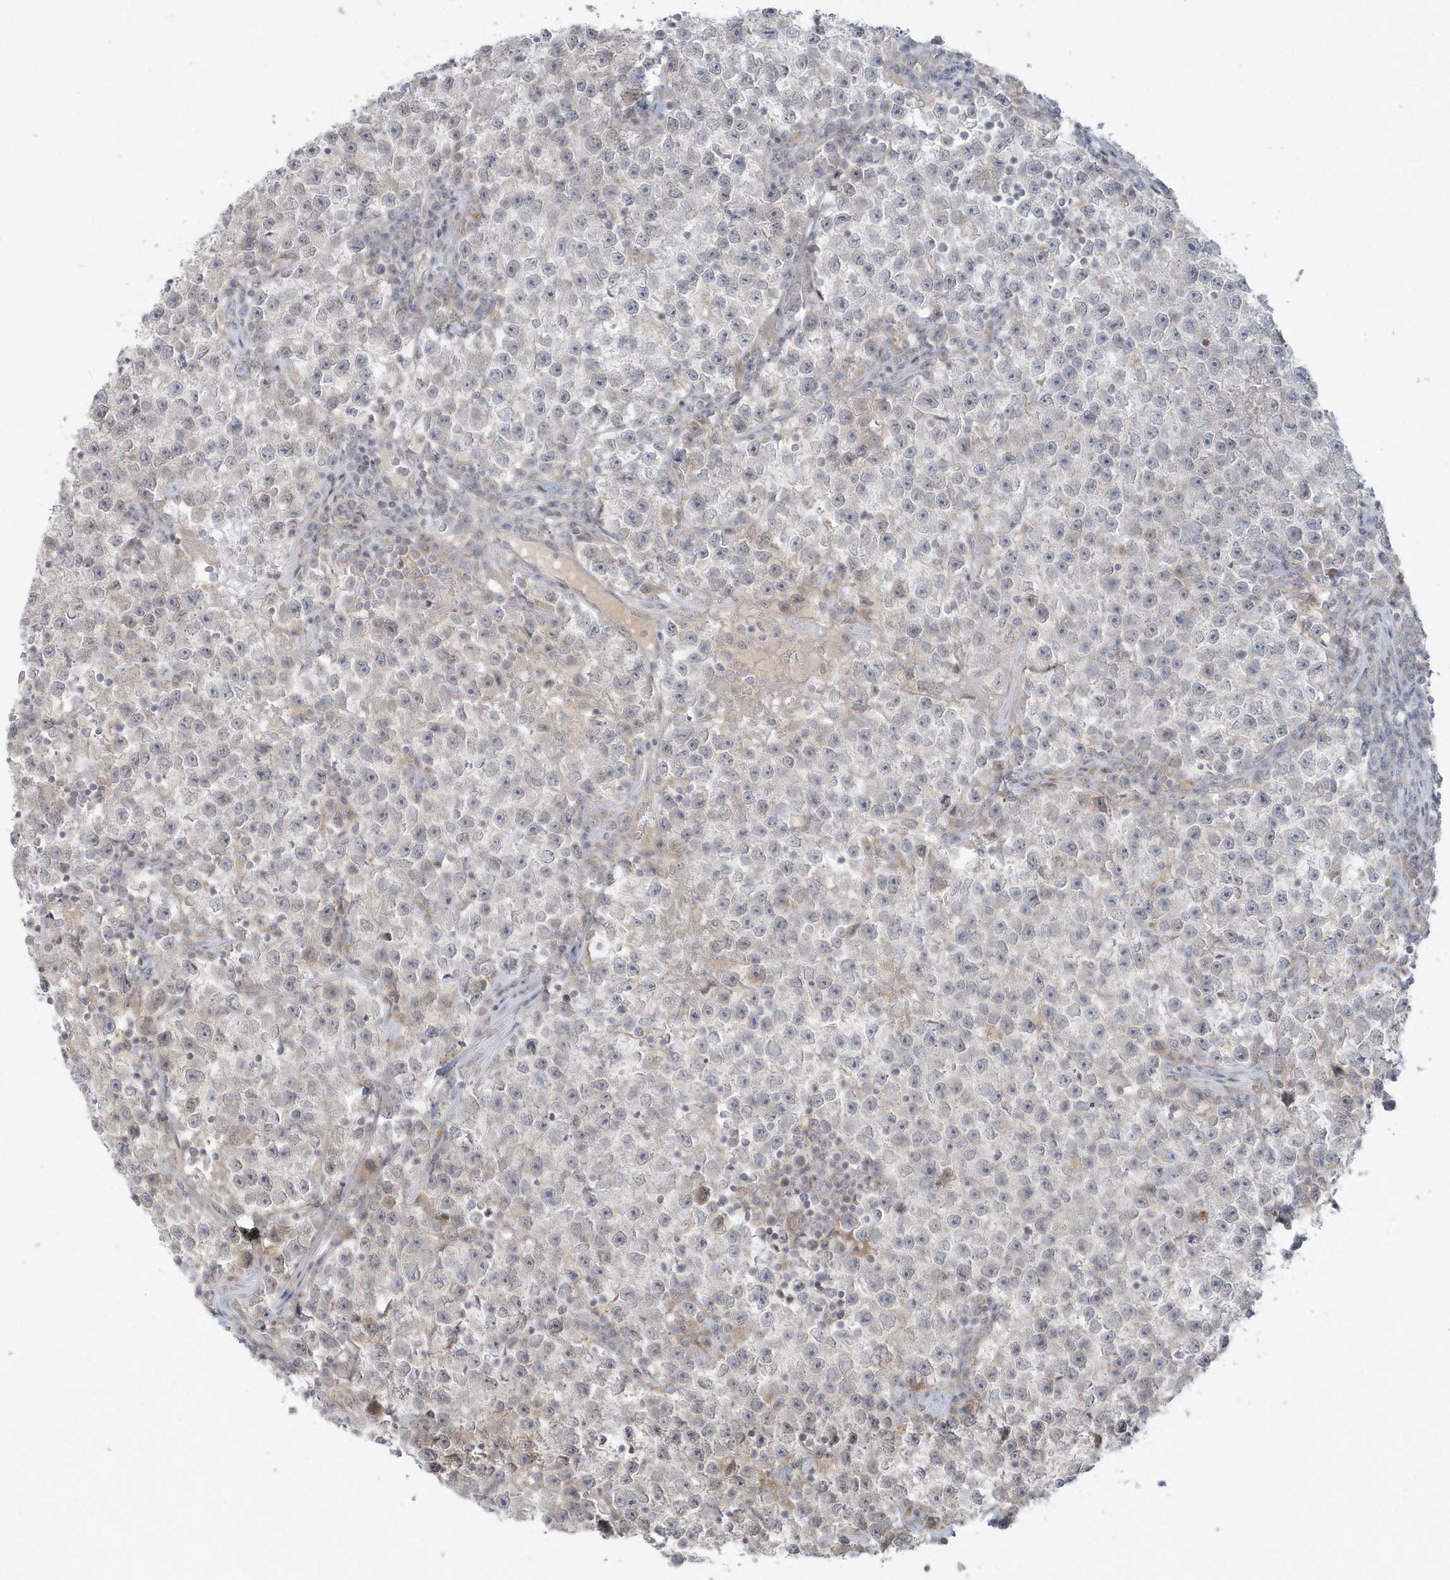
{"staining": {"intensity": "negative", "quantity": "none", "location": "none"}, "tissue": "testis cancer", "cell_type": "Tumor cells", "image_type": "cancer", "snomed": [{"axis": "morphology", "description": "Seminoma, NOS"}, {"axis": "topography", "description": "Testis"}], "caption": "An image of human seminoma (testis) is negative for staining in tumor cells.", "gene": "BLTP3A", "patient": {"sex": "male", "age": 22}}